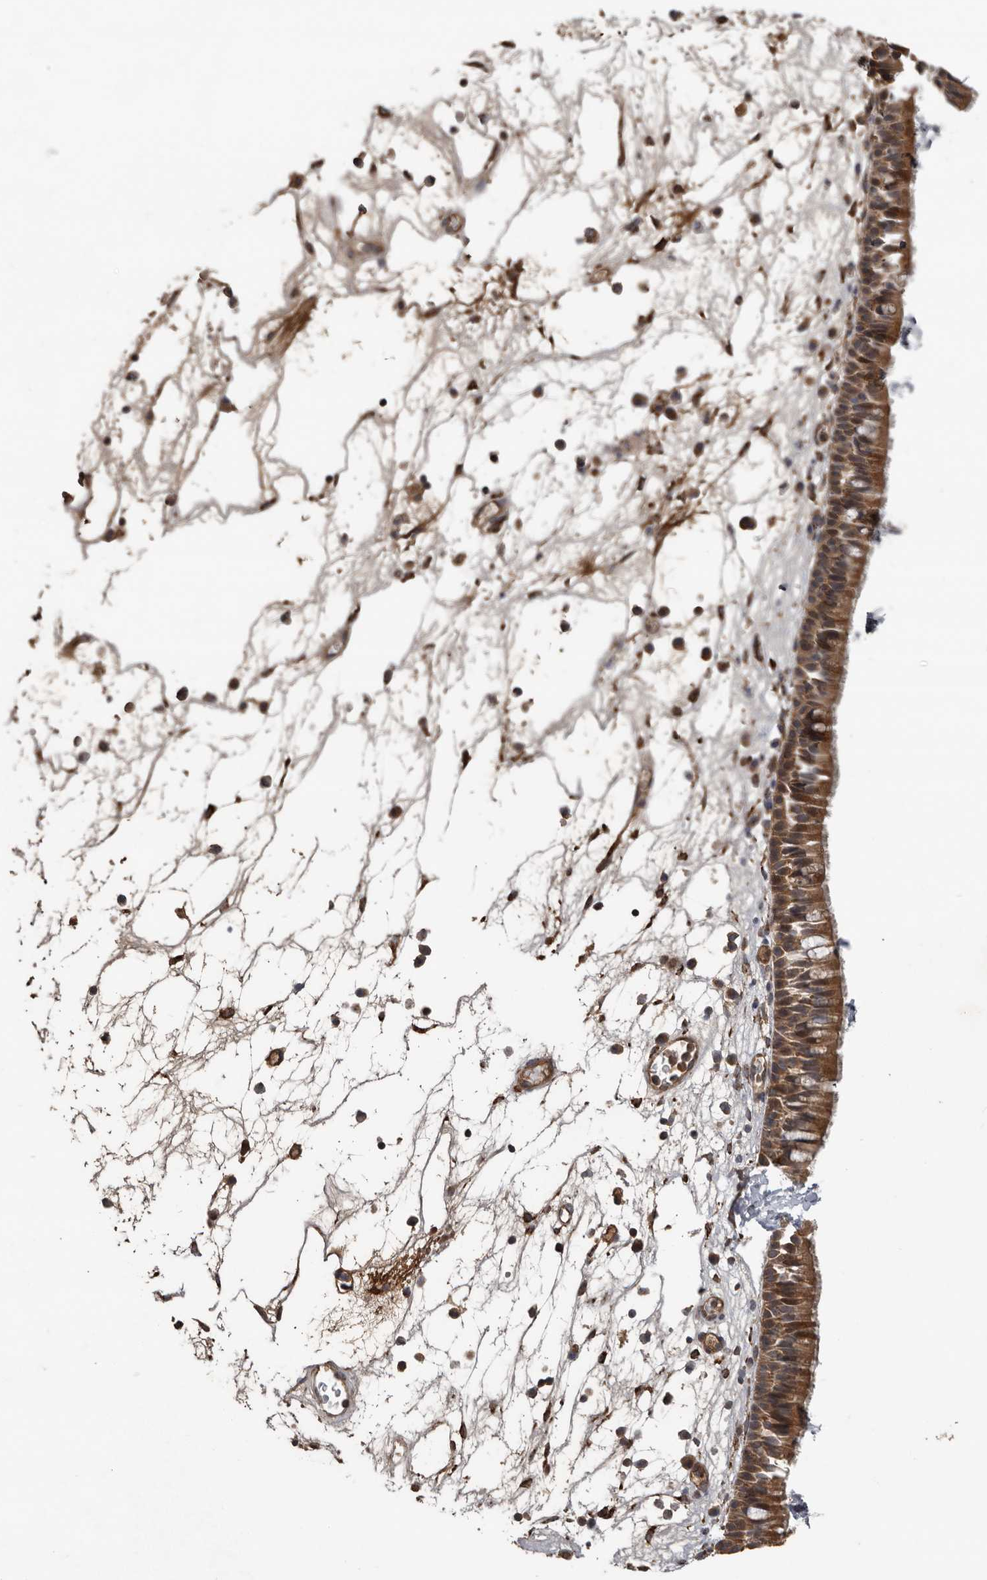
{"staining": {"intensity": "moderate", "quantity": ">75%", "location": "cytoplasmic/membranous"}, "tissue": "nasopharynx", "cell_type": "Respiratory epithelial cells", "image_type": "normal", "snomed": [{"axis": "morphology", "description": "Normal tissue, NOS"}, {"axis": "morphology", "description": "Inflammation, NOS"}, {"axis": "morphology", "description": "Malignant melanoma, Metastatic site"}, {"axis": "topography", "description": "Nasopharynx"}], "caption": "The histopathology image shows a brown stain indicating the presence of a protein in the cytoplasmic/membranous of respiratory epithelial cells in nasopharynx.", "gene": "DNAJB4", "patient": {"sex": "male", "age": 70}}